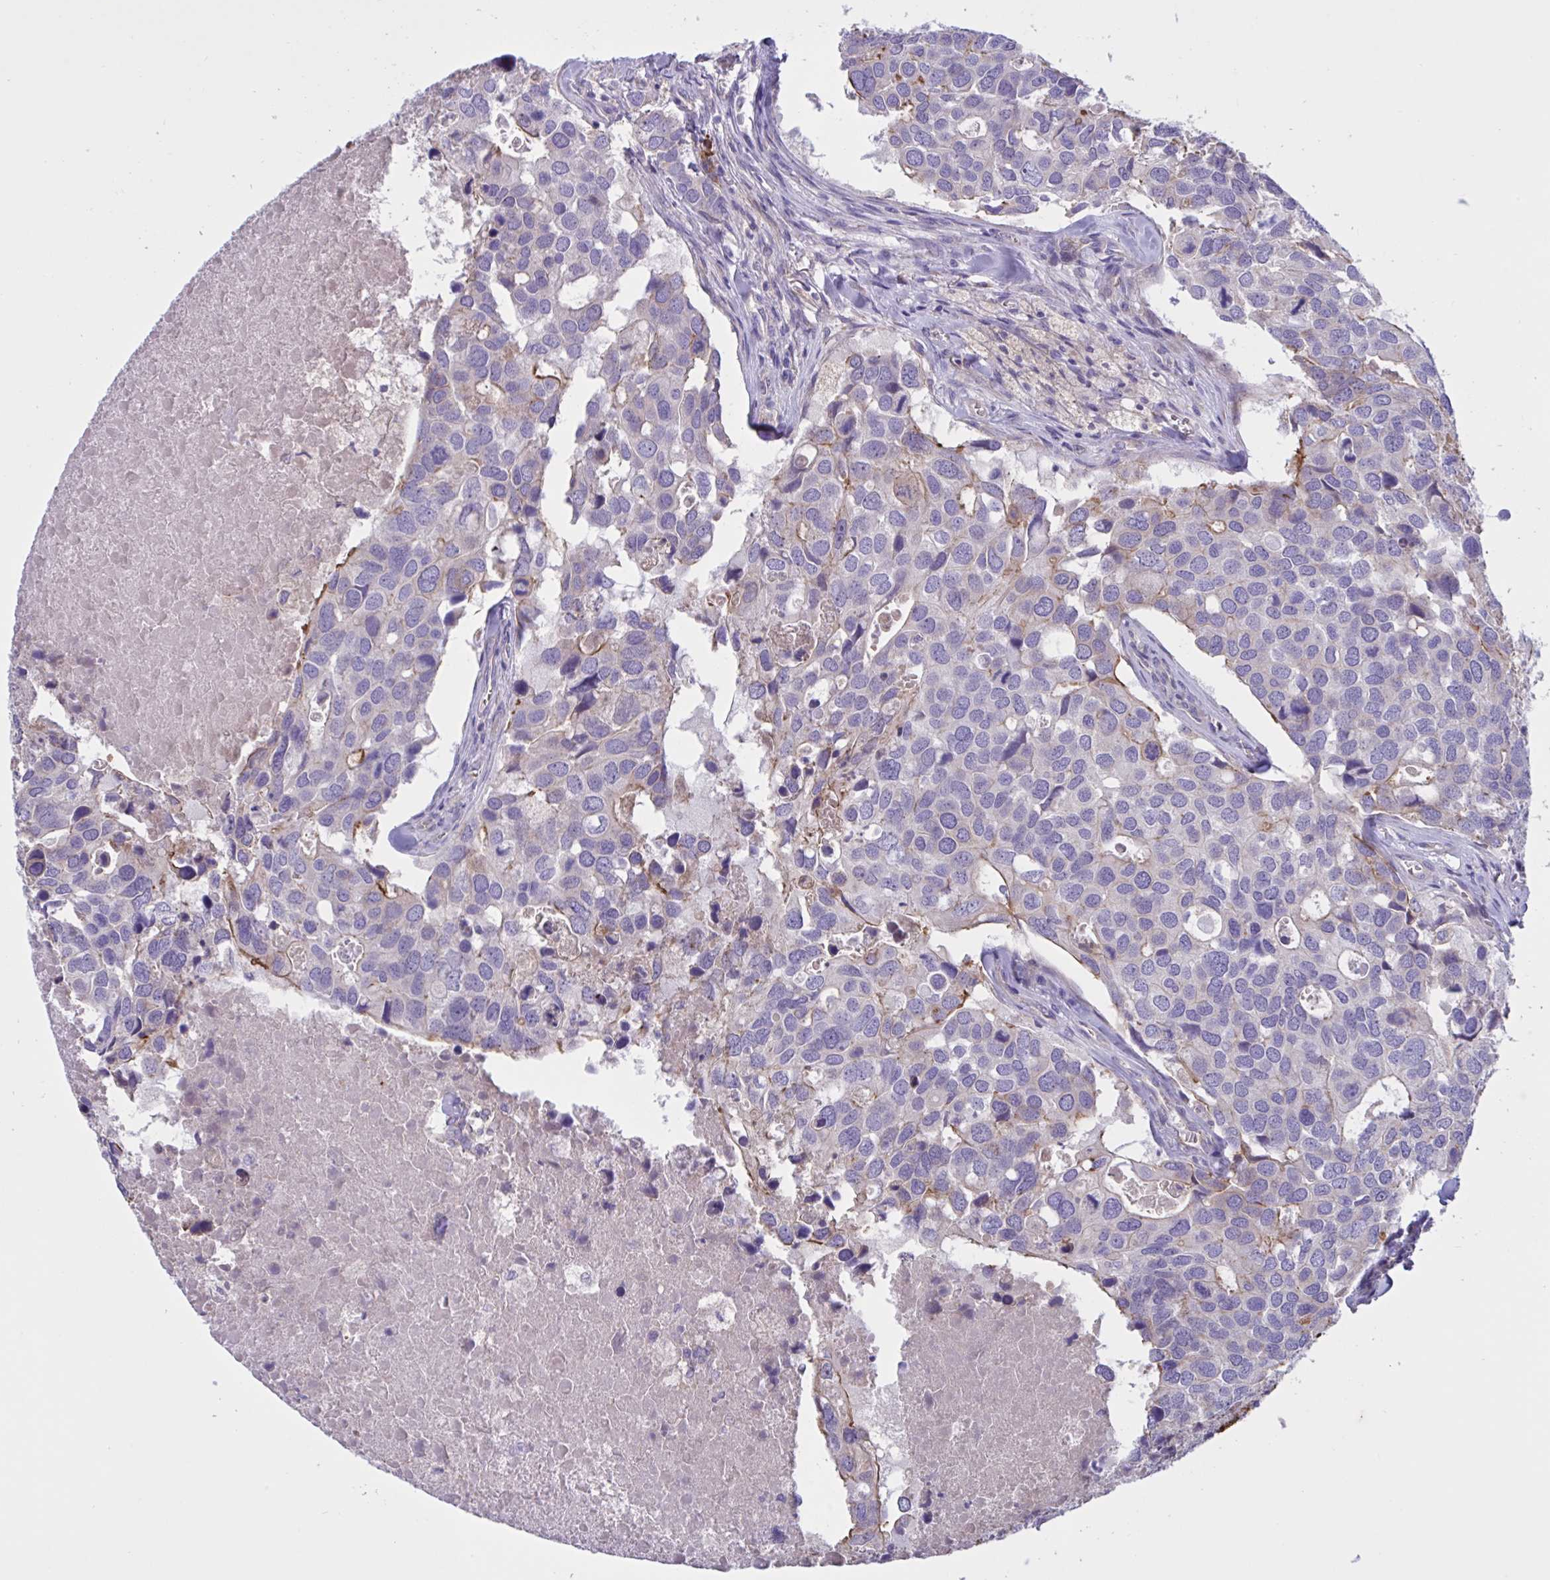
{"staining": {"intensity": "moderate", "quantity": "<25%", "location": "cytoplasmic/membranous"}, "tissue": "breast cancer", "cell_type": "Tumor cells", "image_type": "cancer", "snomed": [{"axis": "morphology", "description": "Duct carcinoma"}, {"axis": "topography", "description": "Breast"}], "caption": "Moderate cytoplasmic/membranous protein positivity is seen in about <25% of tumor cells in breast infiltrating ductal carcinoma.", "gene": "SLC66A1", "patient": {"sex": "female", "age": 83}}